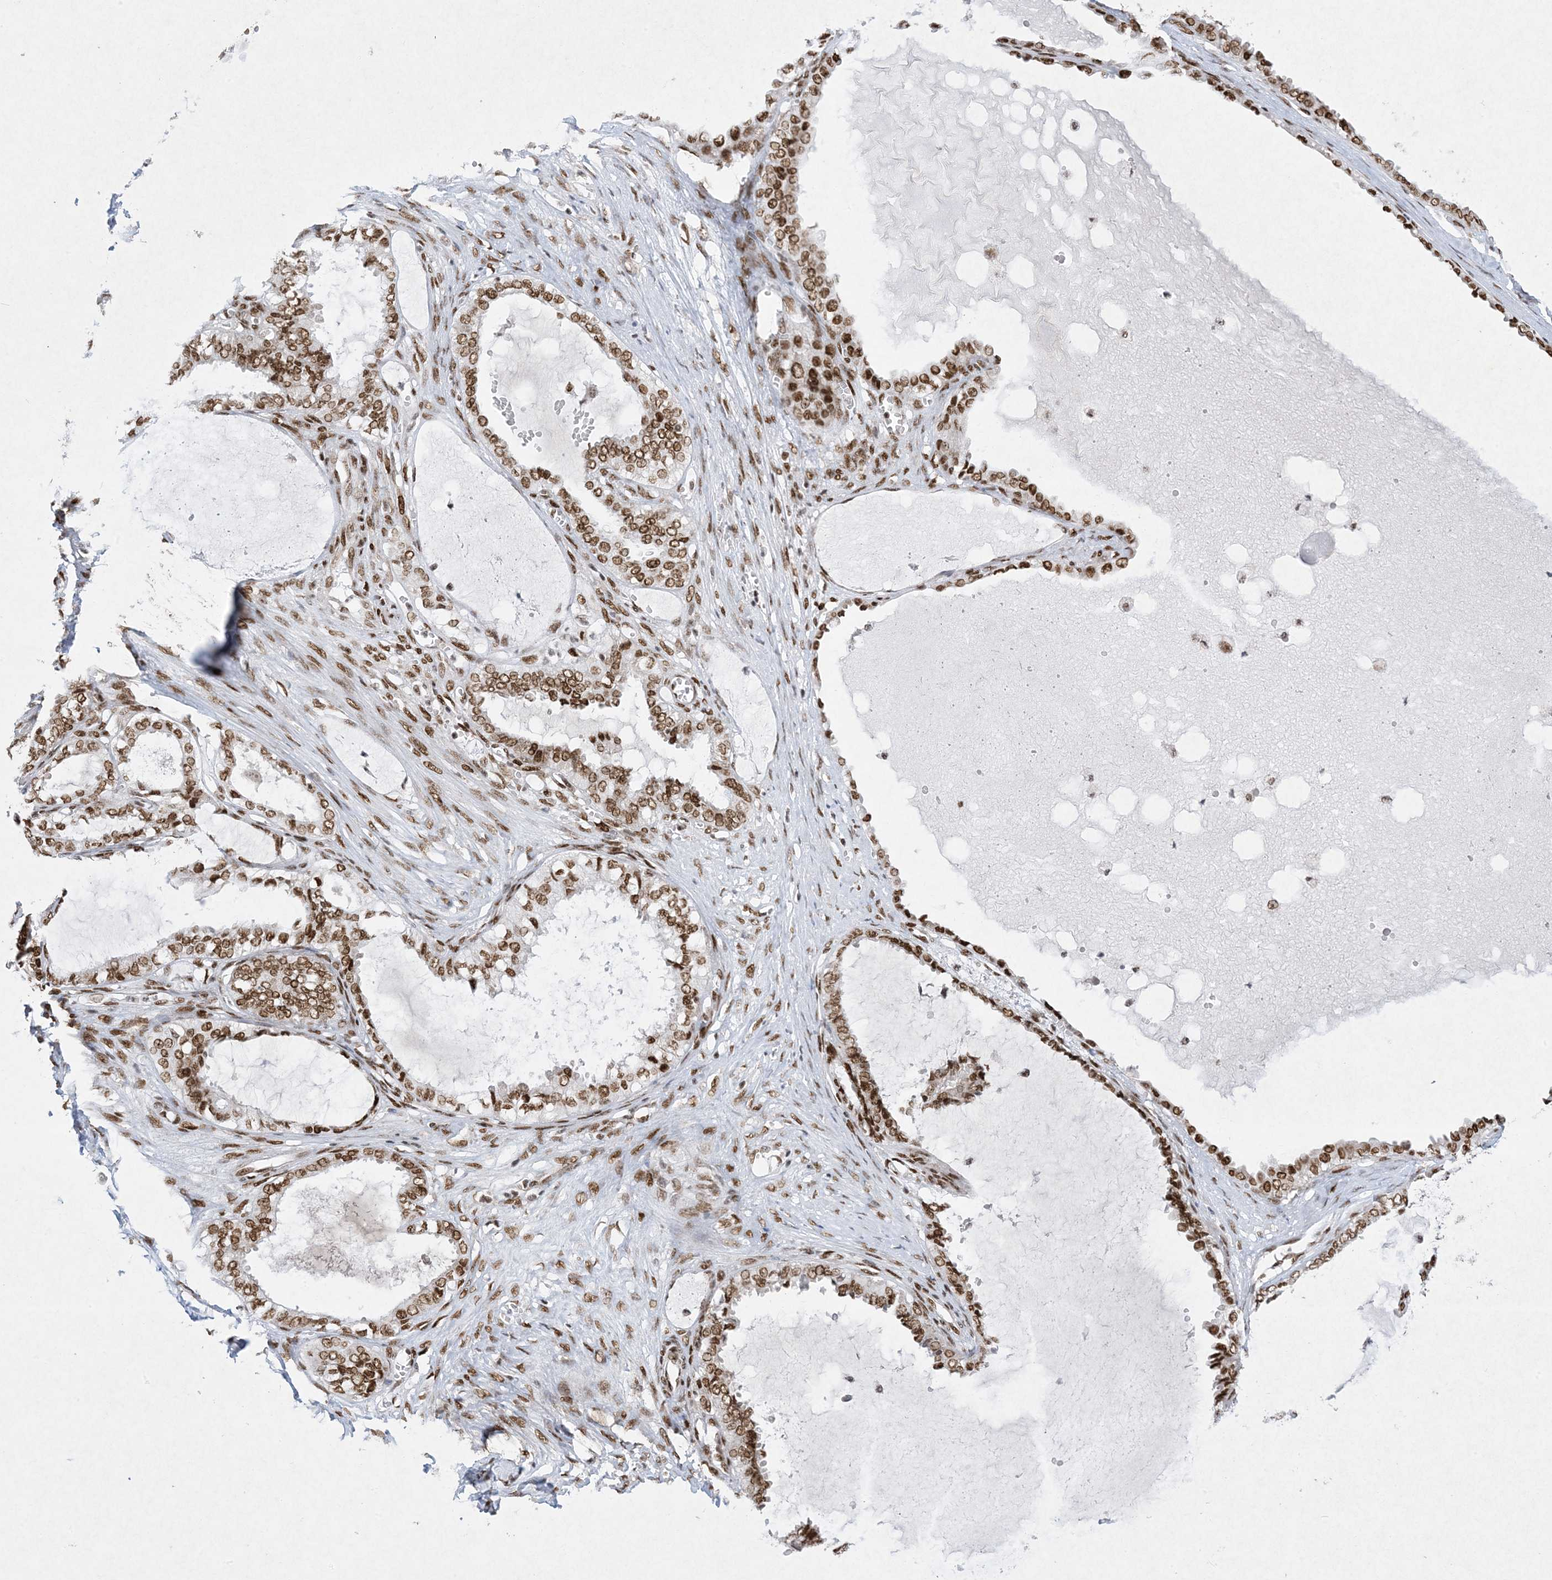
{"staining": {"intensity": "moderate", "quantity": ">75%", "location": "nuclear"}, "tissue": "ovarian cancer", "cell_type": "Tumor cells", "image_type": "cancer", "snomed": [{"axis": "morphology", "description": "Carcinoma, NOS"}, {"axis": "morphology", "description": "Carcinoma, endometroid"}, {"axis": "topography", "description": "Ovary"}], "caption": "Ovarian cancer (carcinoma) stained for a protein (brown) displays moderate nuclear positive expression in approximately >75% of tumor cells.", "gene": "PKNOX2", "patient": {"sex": "female", "age": 50}}